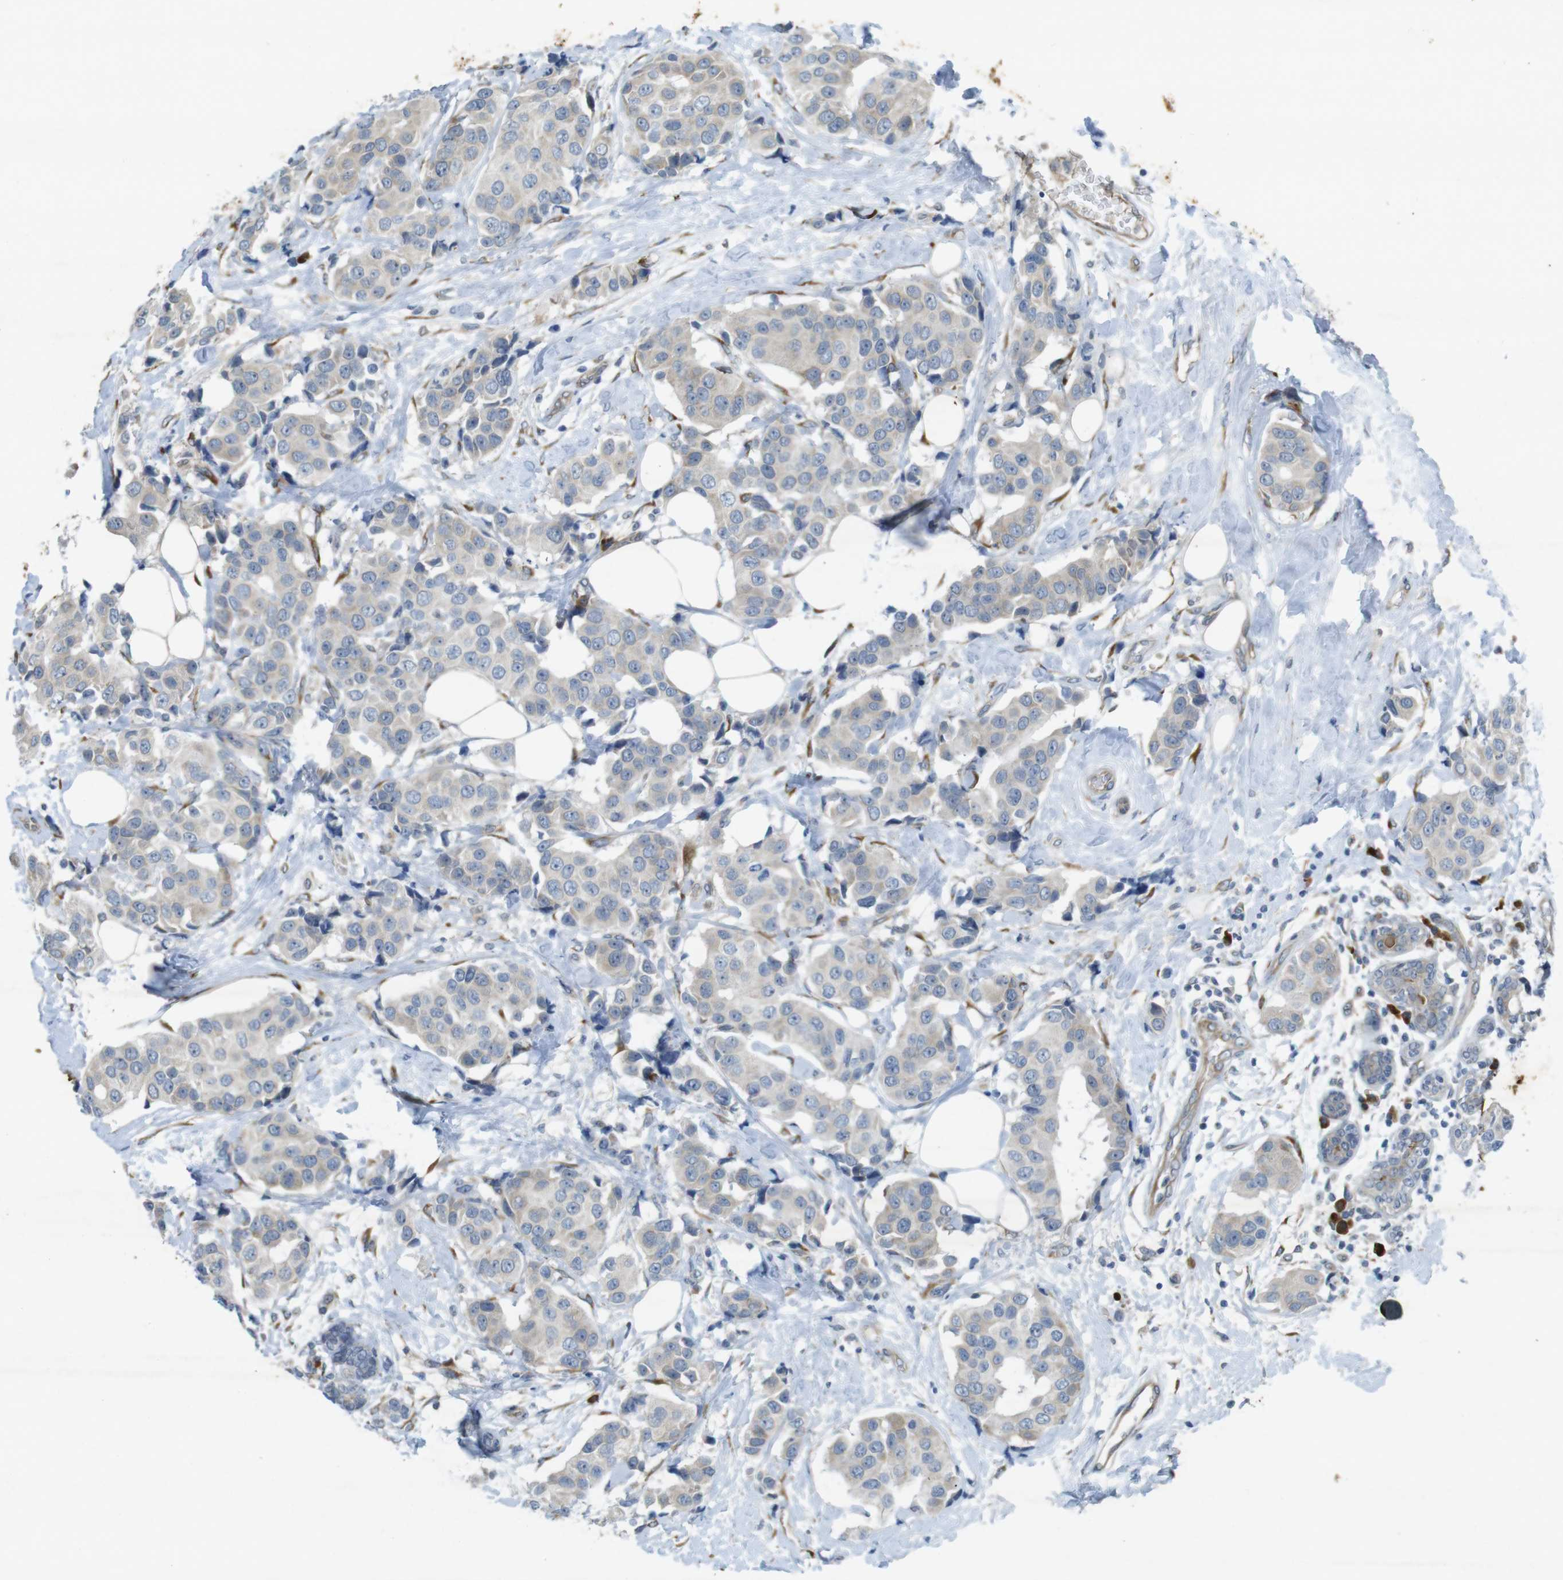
{"staining": {"intensity": "weak", "quantity": ">75%", "location": "cytoplasmic/membranous"}, "tissue": "breast cancer", "cell_type": "Tumor cells", "image_type": "cancer", "snomed": [{"axis": "morphology", "description": "Normal tissue, NOS"}, {"axis": "morphology", "description": "Duct carcinoma"}, {"axis": "topography", "description": "Breast"}], "caption": "Breast cancer (intraductal carcinoma) stained for a protein exhibits weak cytoplasmic/membranous positivity in tumor cells. (IHC, brightfield microscopy, high magnification).", "gene": "FLCN", "patient": {"sex": "female", "age": 39}}